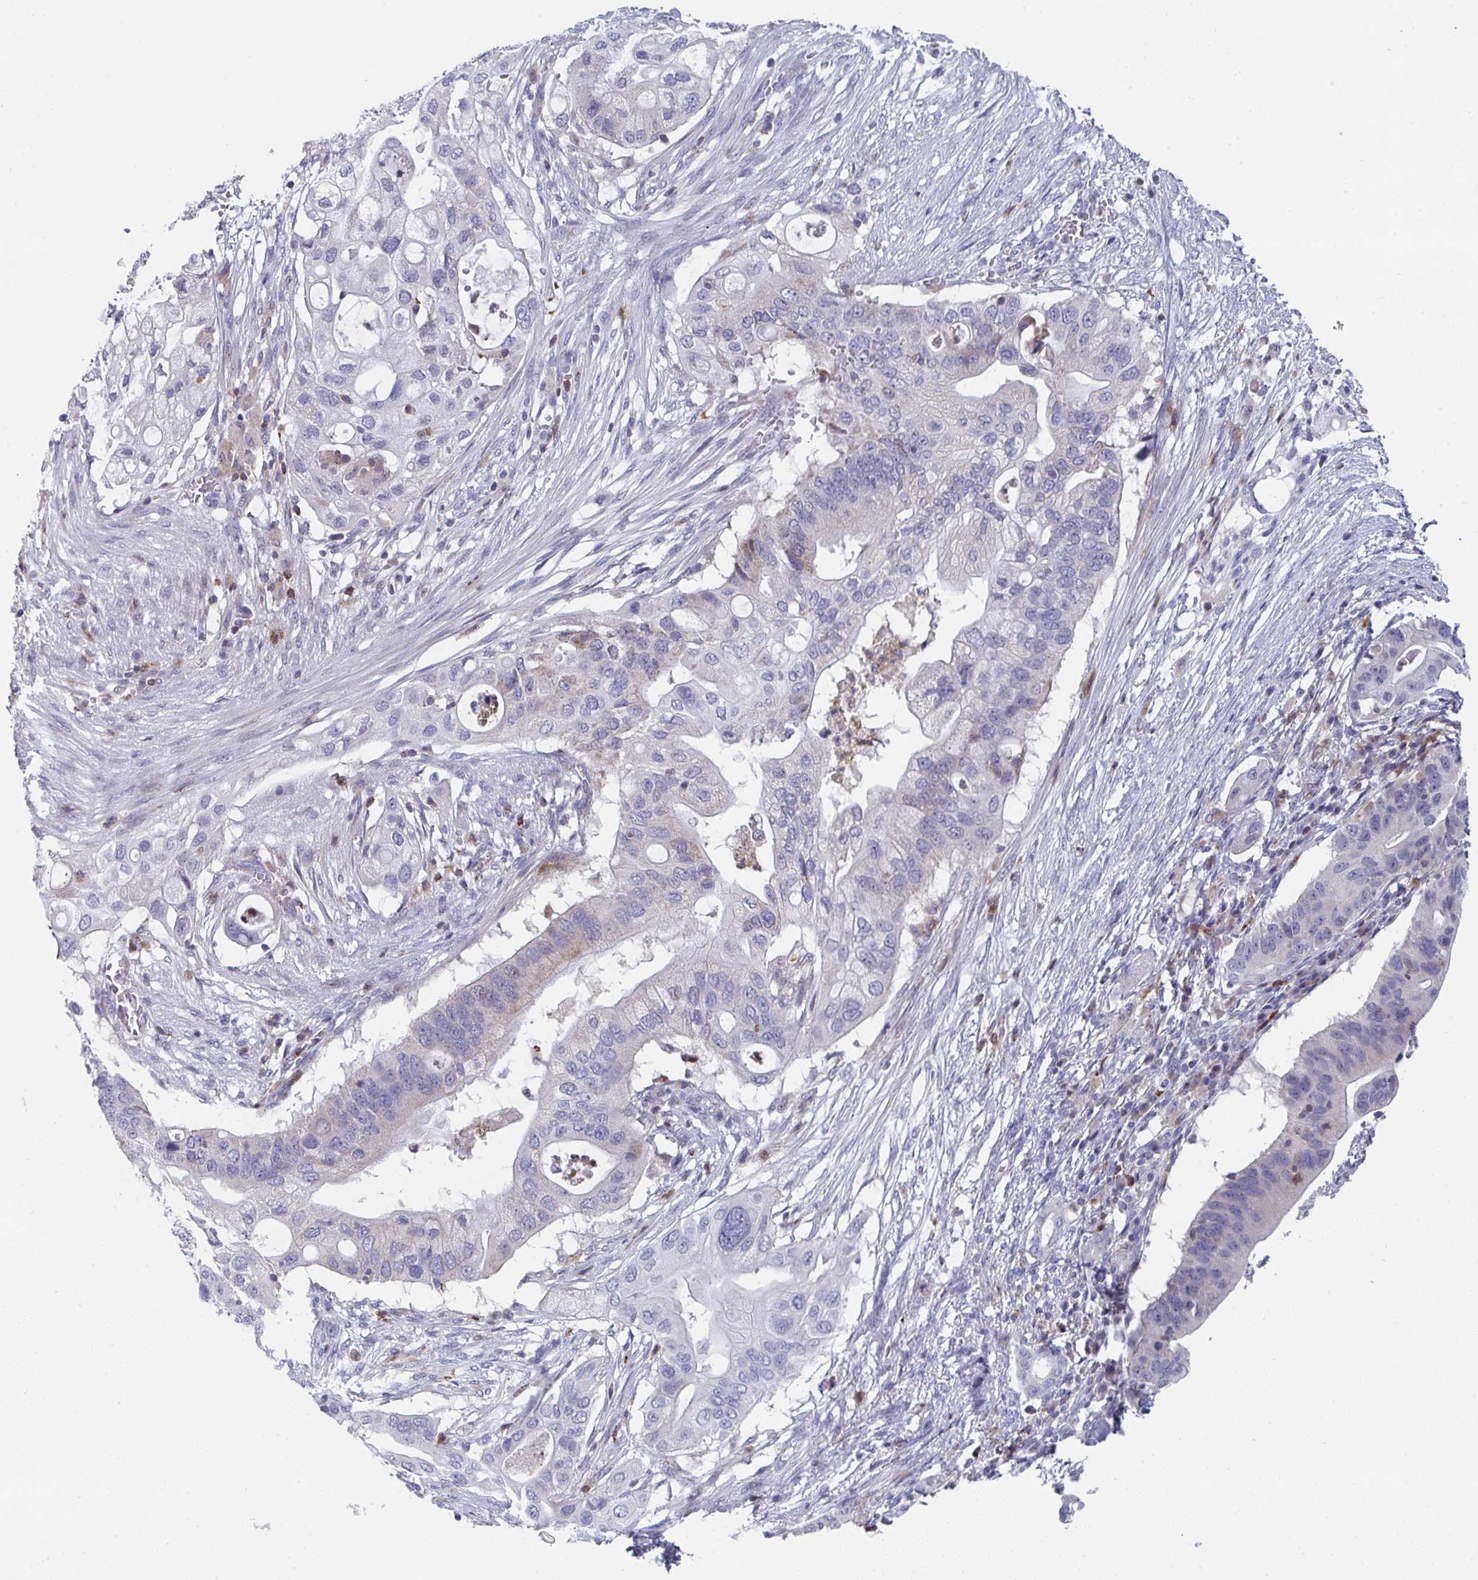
{"staining": {"intensity": "negative", "quantity": "none", "location": "none"}, "tissue": "pancreatic cancer", "cell_type": "Tumor cells", "image_type": "cancer", "snomed": [{"axis": "morphology", "description": "Adenocarcinoma, NOS"}, {"axis": "topography", "description": "Pancreas"}], "caption": "A high-resolution histopathology image shows immunohistochemistry (IHC) staining of pancreatic adenocarcinoma, which shows no significant positivity in tumor cells.", "gene": "AOC2", "patient": {"sex": "female", "age": 72}}